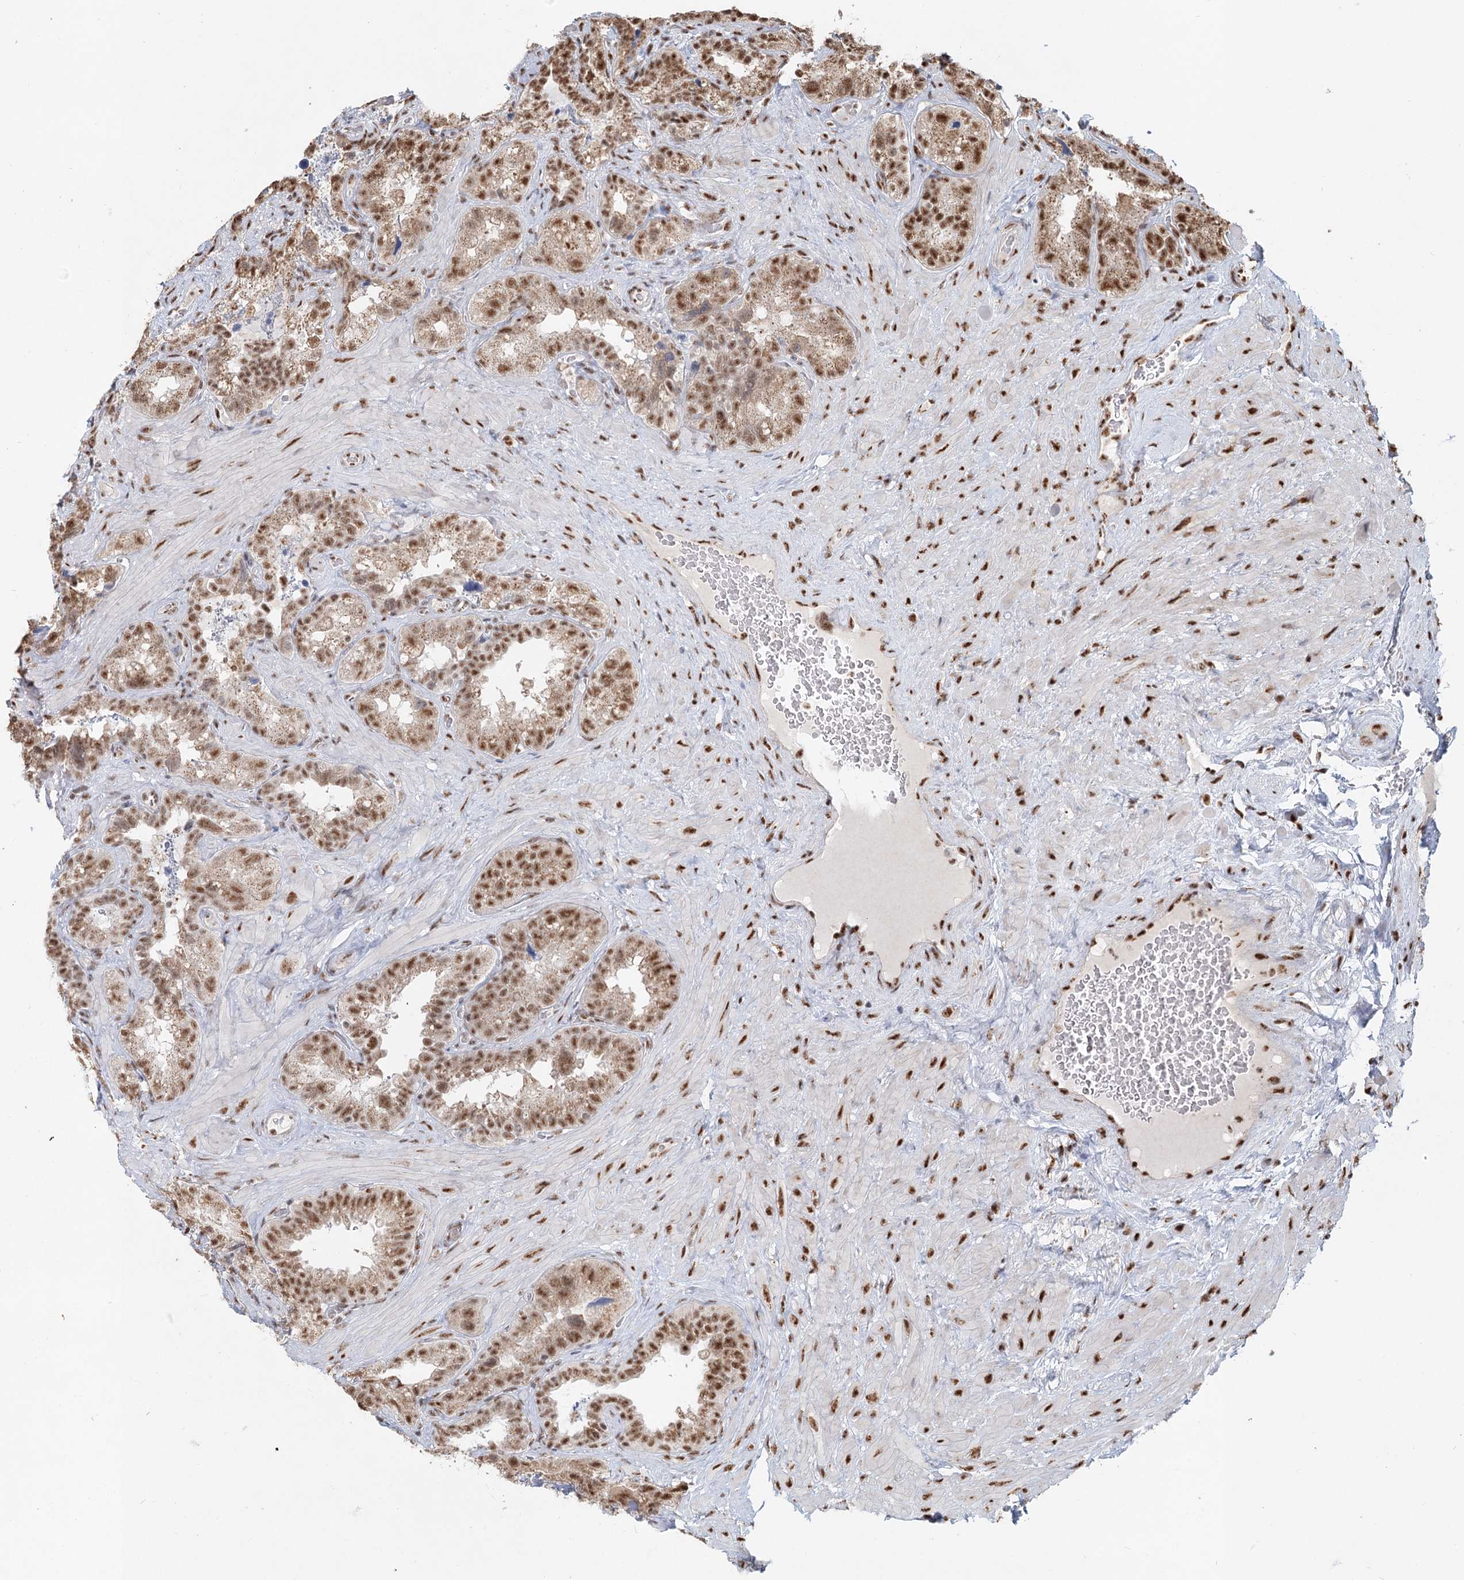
{"staining": {"intensity": "moderate", "quantity": "25%-75%", "location": "nuclear"}, "tissue": "seminal vesicle", "cell_type": "Glandular cells", "image_type": "normal", "snomed": [{"axis": "morphology", "description": "Normal tissue, NOS"}, {"axis": "topography", "description": "Seminal veicle"}, {"axis": "topography", "description": "Peripheral nerve tissue"}], "caption": "This is an image of IHC staining of benign seminal vesicle, which shows moderate staining in the nuclear of glandular cells.", "gene": "GPALPP1", "patient": {"sex": "male", "age": 67}}